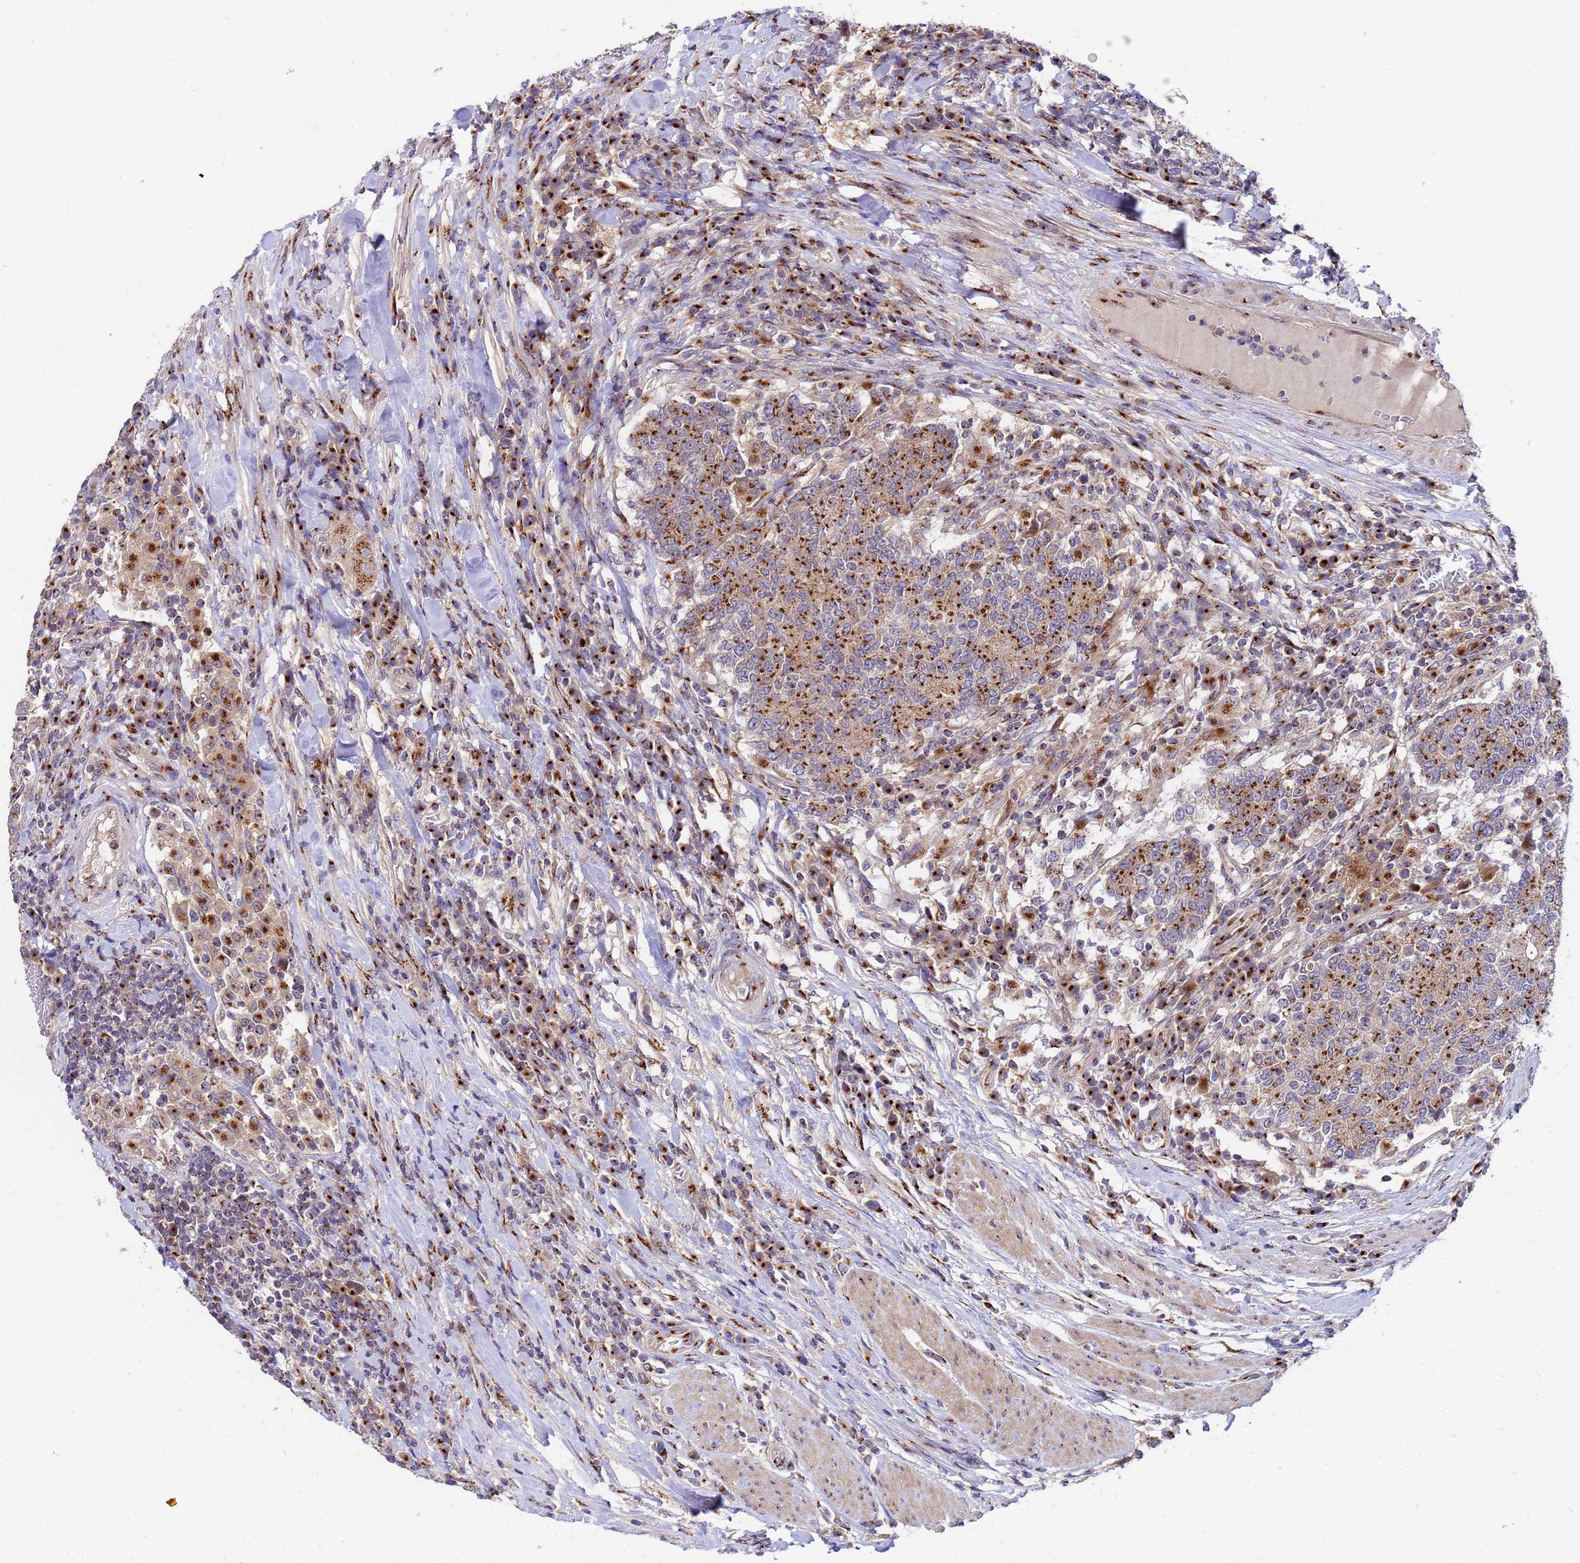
{"staining": {"intensity": "strong", "quantity": ">75%", "location": "cytoplasmic/membranous"}, "tissue": "colorectal cancer", "cell_type": "Tumor cells", "image_type": "cancer", "snomed": [{"axis": "morphology", "description": "Adenocarcinoma, NOS"}, {"axis": "topography", "description": "Colon"}], "caption": "Immunohistochemical staining of human colorectal cancer (adenocarcinoma) reveals strong cytoplasmic/membranous protein expression in about >75% of tumor cells.", "gene": "HPS3", "patient": {"sex": "female", "age": 75}}